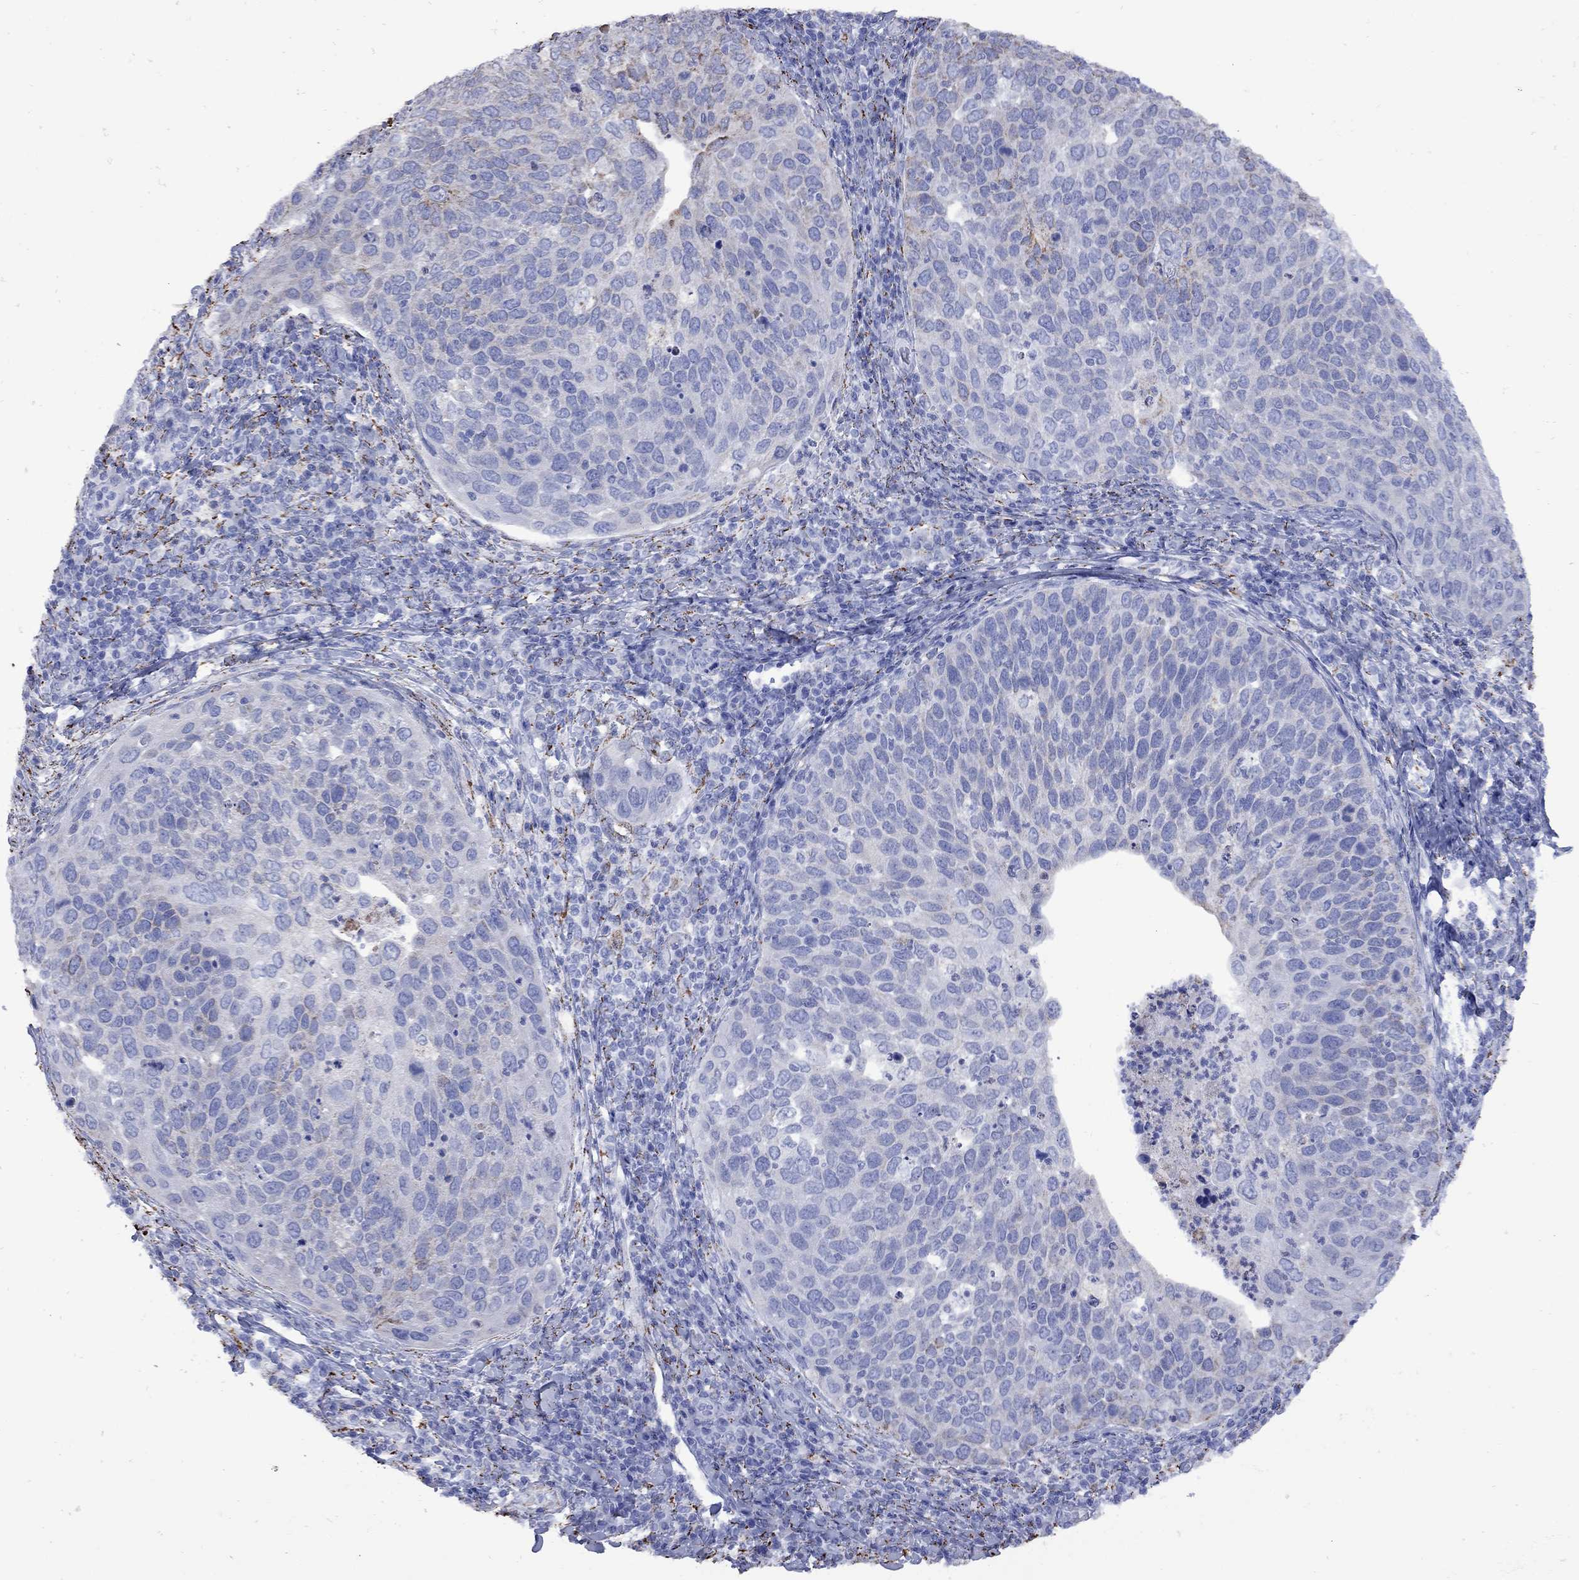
{"staining": {"intensity": "moderate", "quantity": "<25%", "location": "cytoplasmic/membranous"}, "tissue": "cervical cancer", "cell_type": "Tumor cells", "image_type": "cancer", "snomed": [{"axis": "morphology", "description": "Squamous cell carcinoma, NOS"}, {"axis": "topography", "description": "Cervix"}], "caption": "Immunohistochemistry (DAB) staining of squamous cell carcinoma (cervical) reveals moderate cytoplasmic/membranous protein positivity in about <25% of tumor cells.", "gene": "SESTD1", "patient": {"sex": "female", "age": 54}}